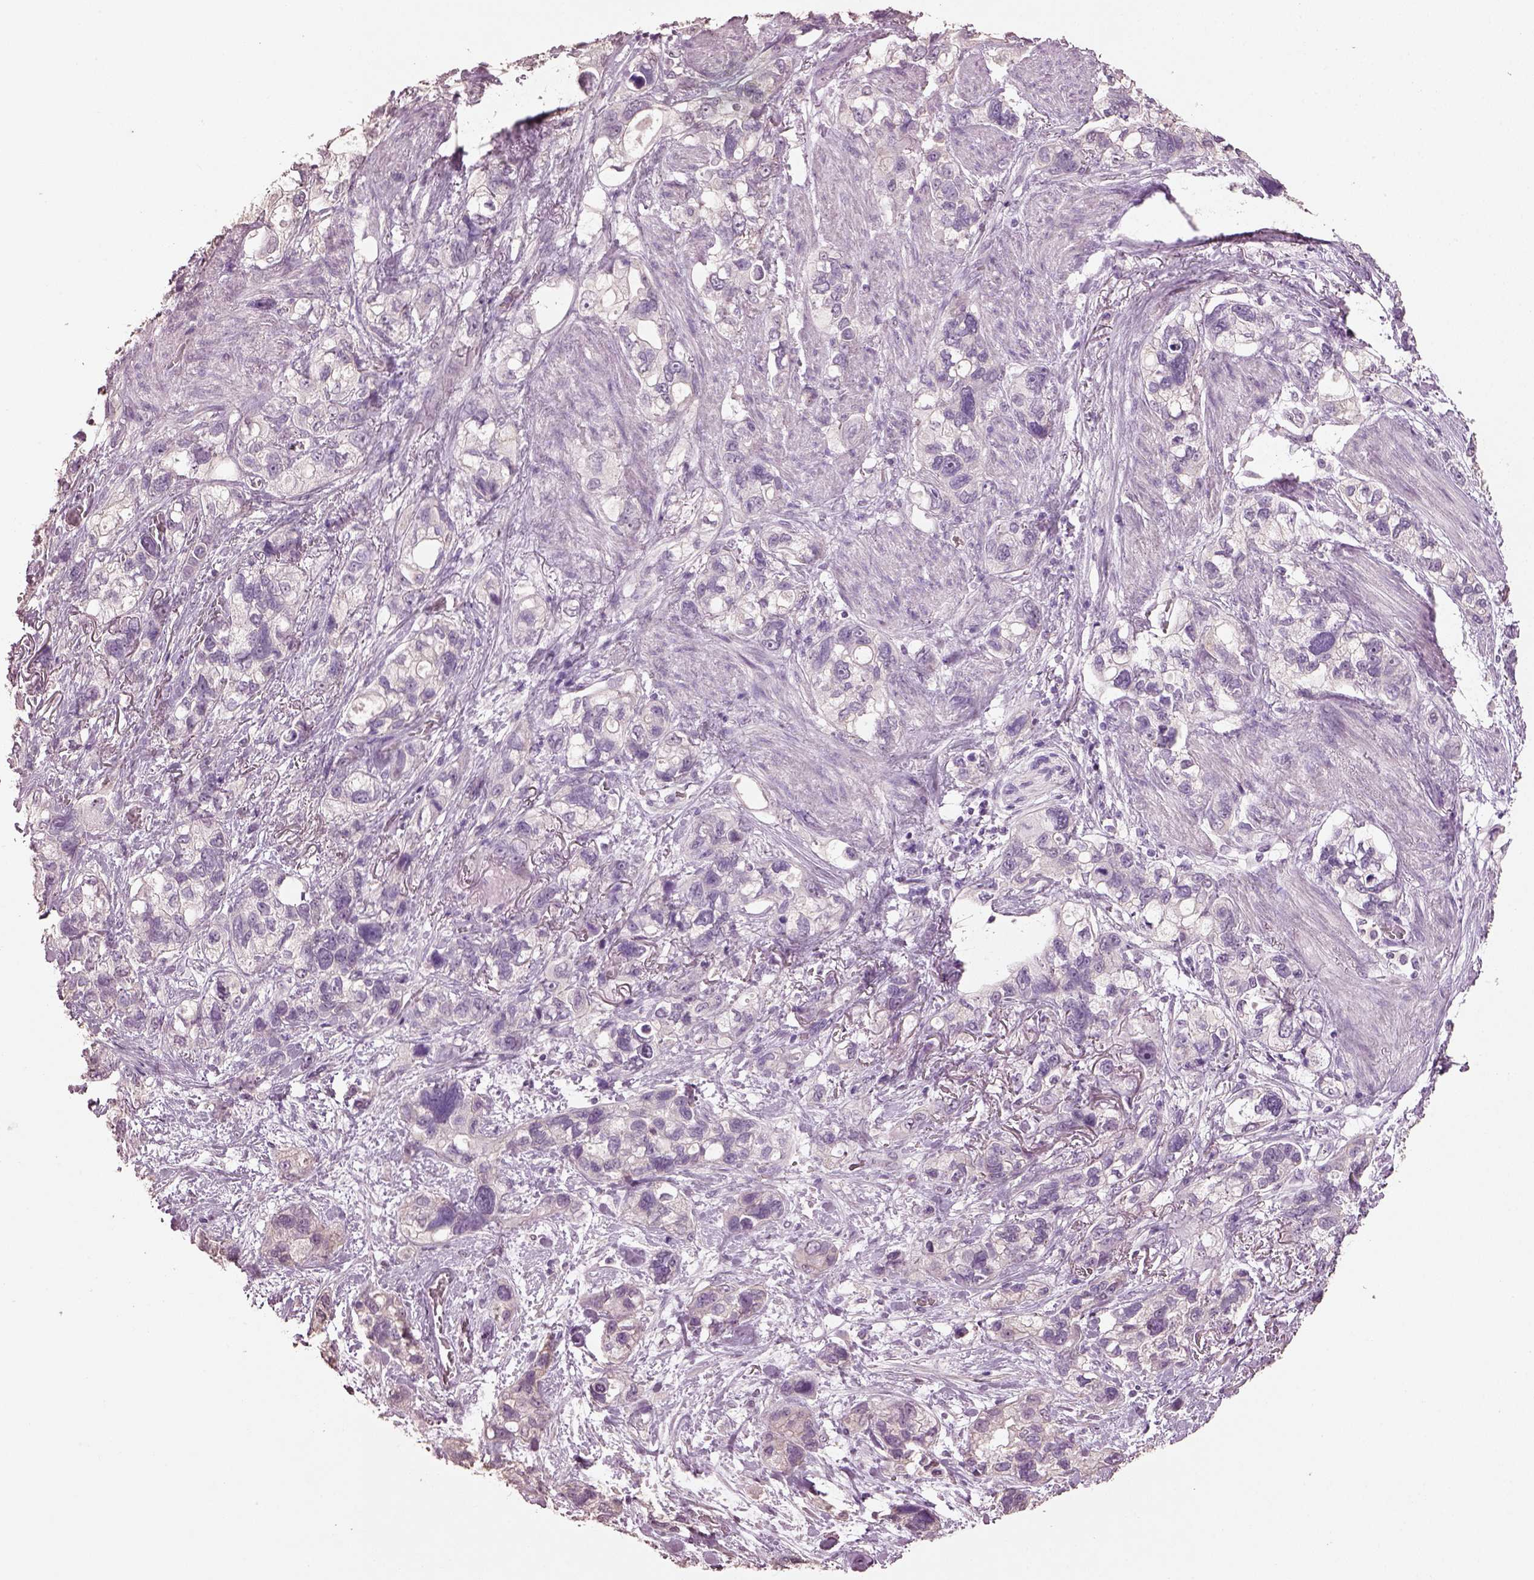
{"staining": {"intensity": "negative", "quantity": "none", "location": "none"}, "tissue": "stomach cancer", "cell_type": "Tumor cells", "image_type": "cancer", "snomed": [{"axis": "morphology", "description": "Adenocarcinoma, NOS"}, {"axis": "topography", "description": "Stomach, upper"}], "caption": "Micrograph shows no significant protein positivity in tumor cells of stomach adenocarcinoma.", "gene": "KCNIP3", "patient": {"sex": "female", "age": 81}}